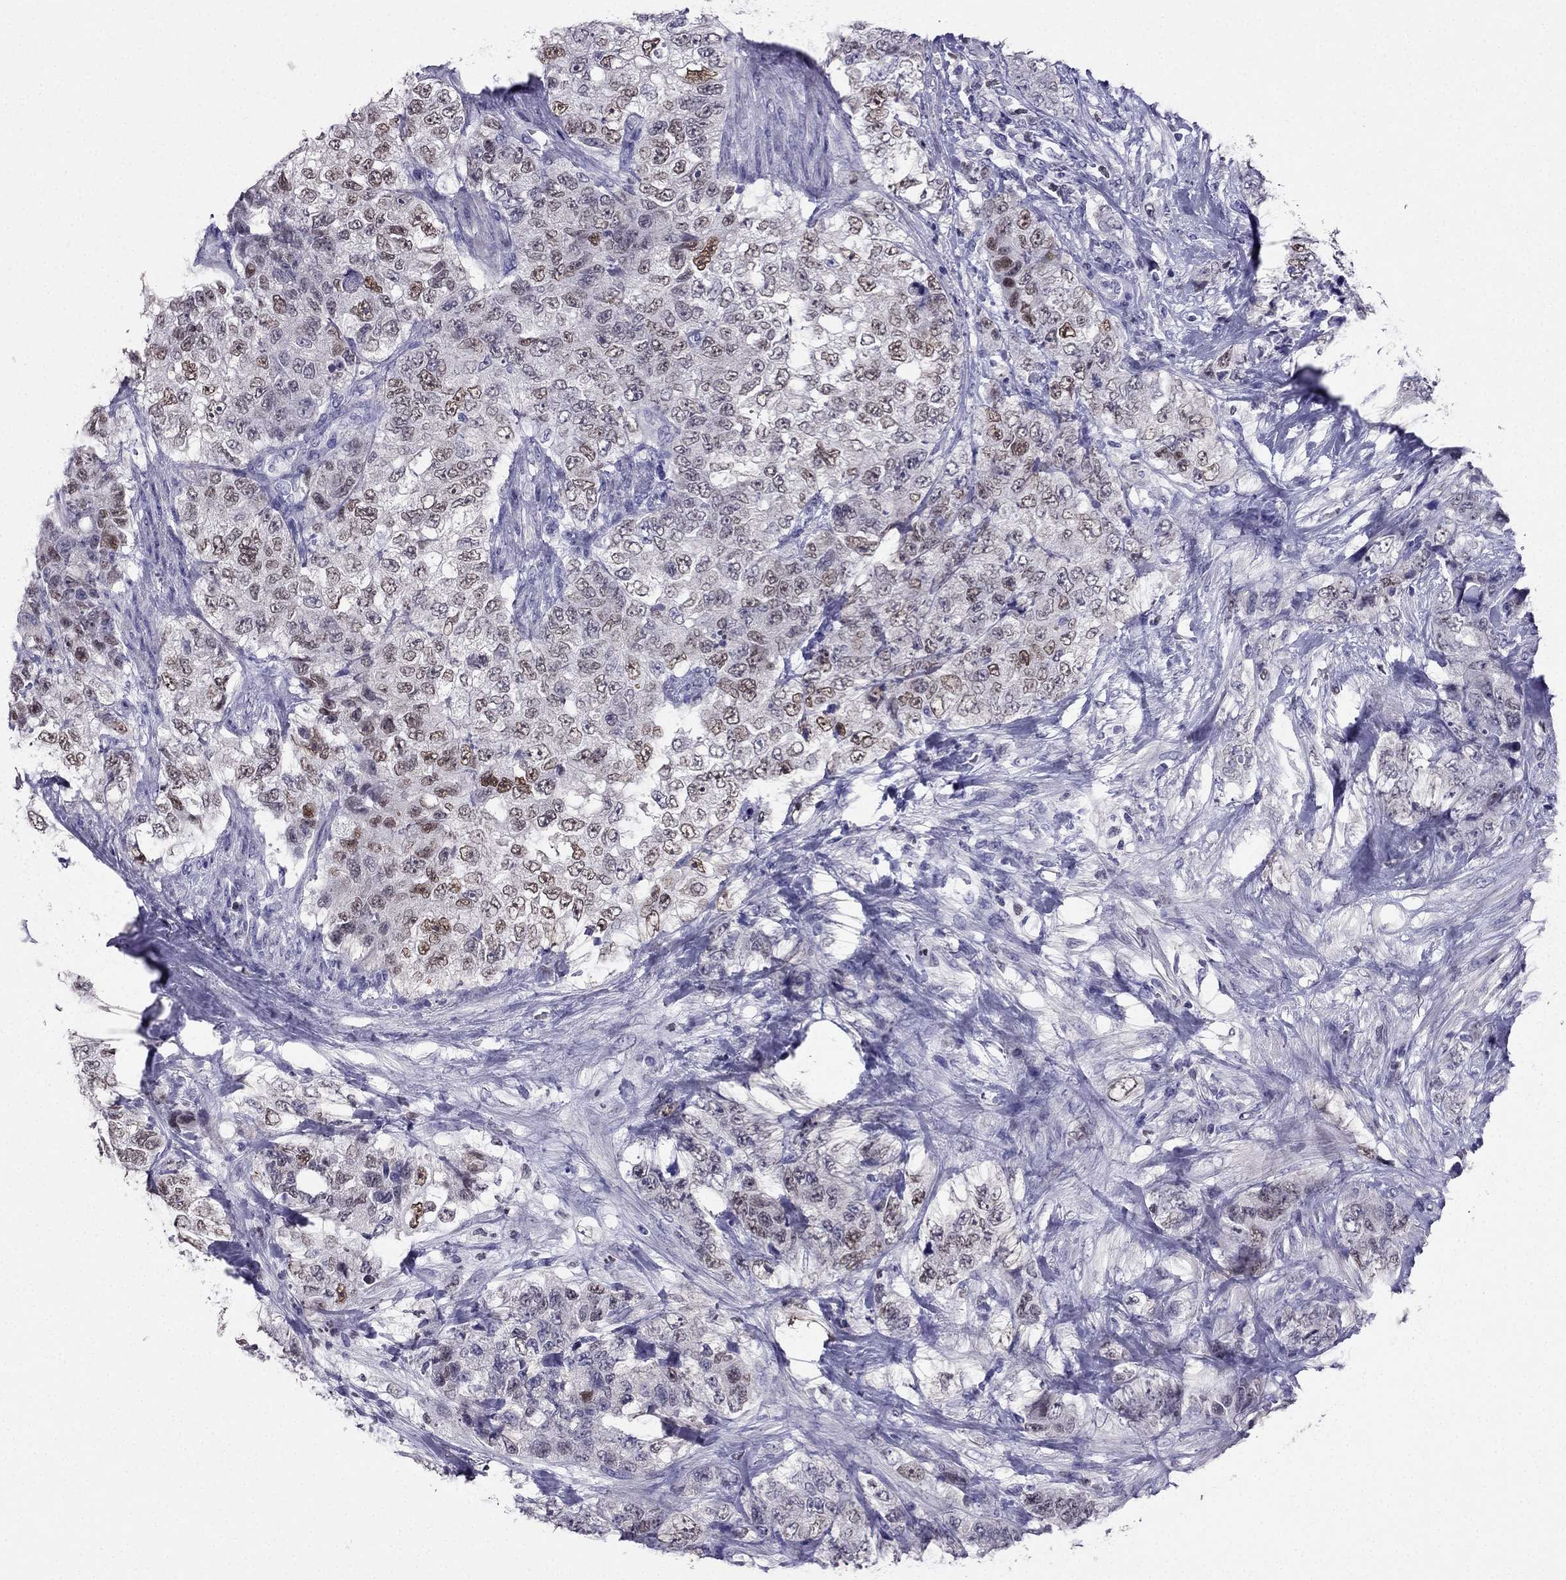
{"staining": {"intensity": "moderate", "quantity": "<25%", "location": "nuclear"}, "tissue": "urothelial cancer", "cell_type": "Tumor cells", "image_type": "cancer", "snomed": [{"axis": "morphology", "description": "Urothelial carcinoma, High grade"}, {"axis": "topography", "description": "Urinary bladder"}], "caption": "Urothelial cancer stained with IHC displays moderate nuclear expression in approximately <25% of tumor cells.", "gene": "ARID3A", "patient": {"sex": "female", "age": 78}}